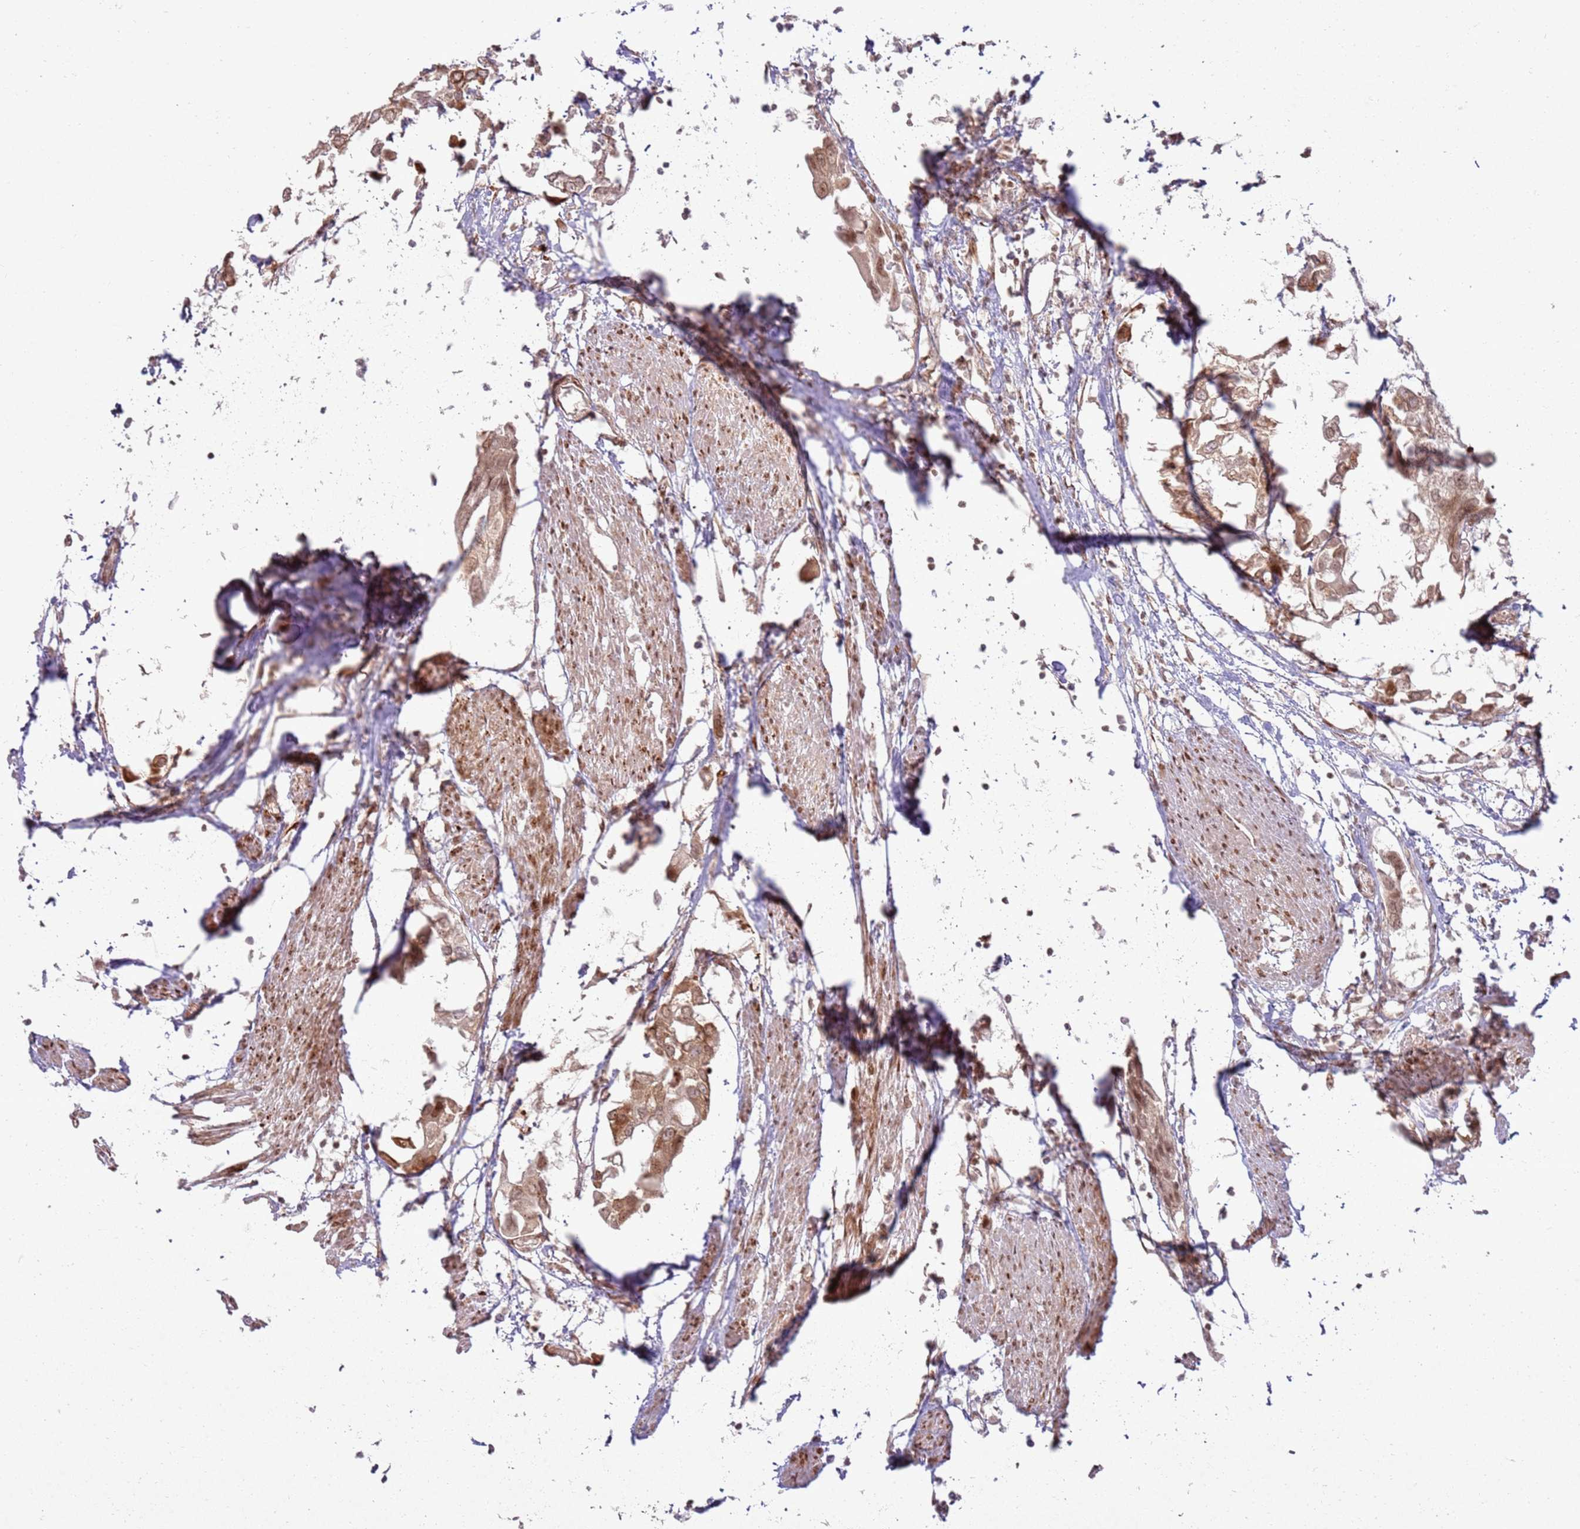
{"staining": {"intensity": "weak", "quantity": ">75%", "location": "cytoplasmic/membranous,nuclear"}, "tissue": "urothelial cancer", "cell_type": "Tumor cells", "image_type": "cancer", "snomed": [{"axis": "morphology", "description": "Urothelial carcinoma, High grade"}, {"axis": "topography", "description": "Urinary bladder"}], "caption": "Tumor cells exhibit low levels of weak cytoplasmic/membranous and nuclear expression in about >75% of cells in urothelial cancer.", "gene": "KLHL36", "patient": {"sex": "male", "age": 64}}